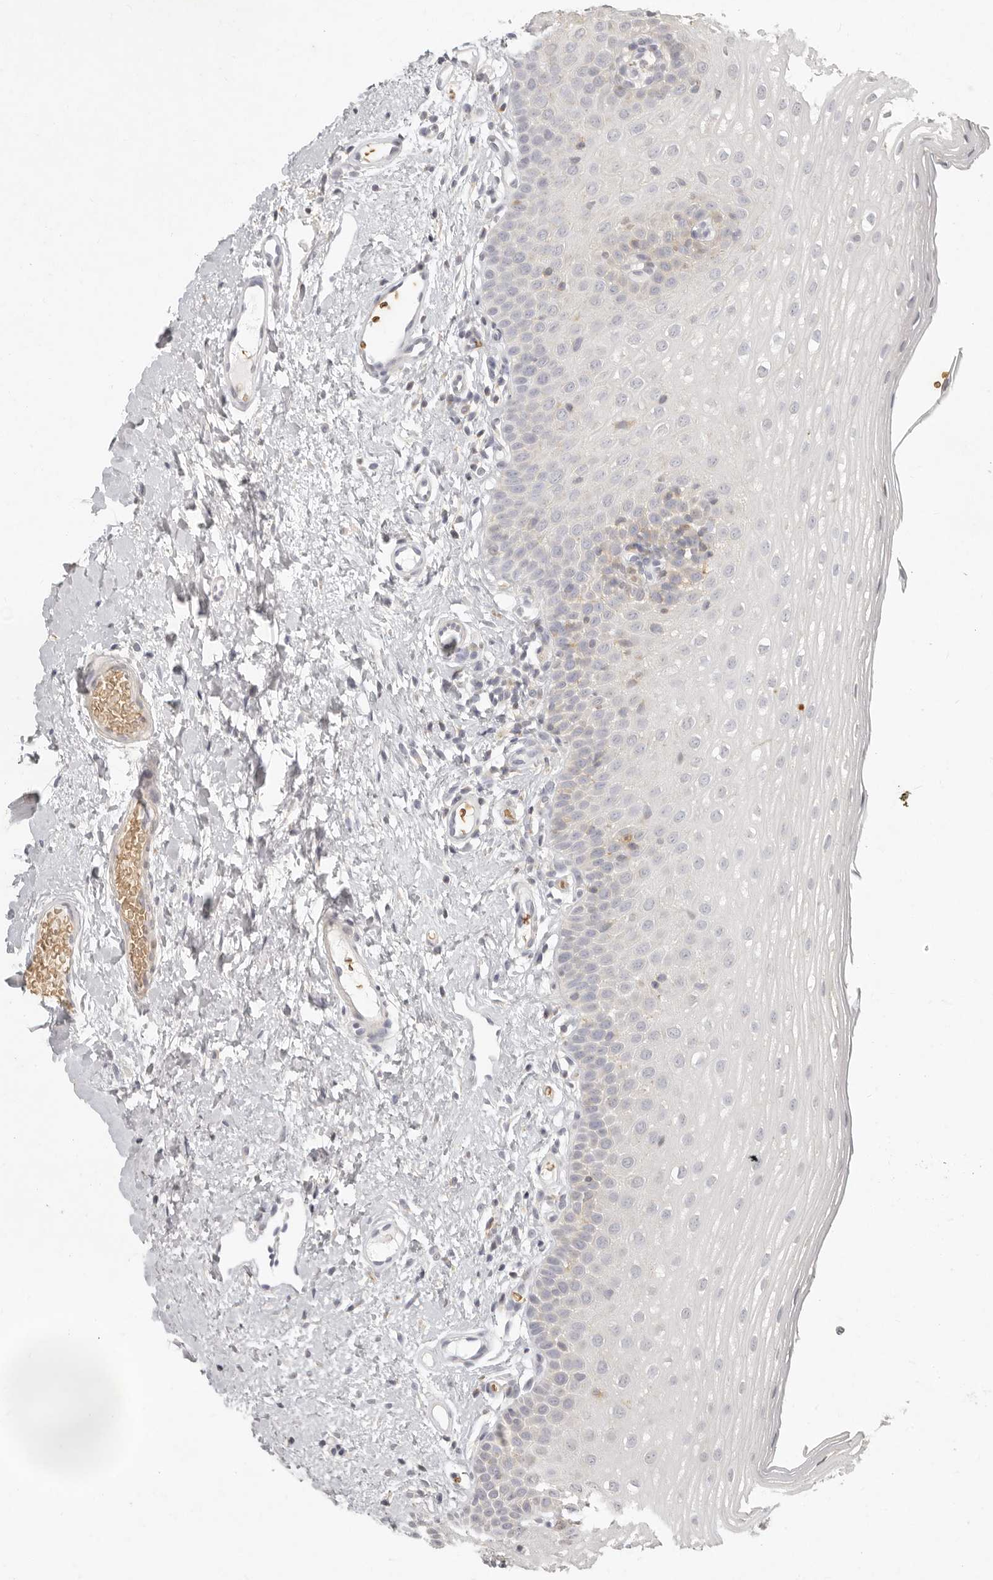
{"staining": {"intensity": "negative", "quantity": "none", "location": "none"}, "tissue": "oral mucosa", "cell_type": "Squamous epithelial cells", "image_type": "normal", "snomed": [{"axis": "morphology", "description": "Normal tissue, NOS"}, {"axis": "topography", "description": "Oral tissue"}], "caption": "This is a image of immunohistochemistry (IHC) staining of normal oral mucosa, which shows no staining in squamous epithelial cells.", "gene": "NIBAN1", "patient": {"sex": "female", "age": 56}}